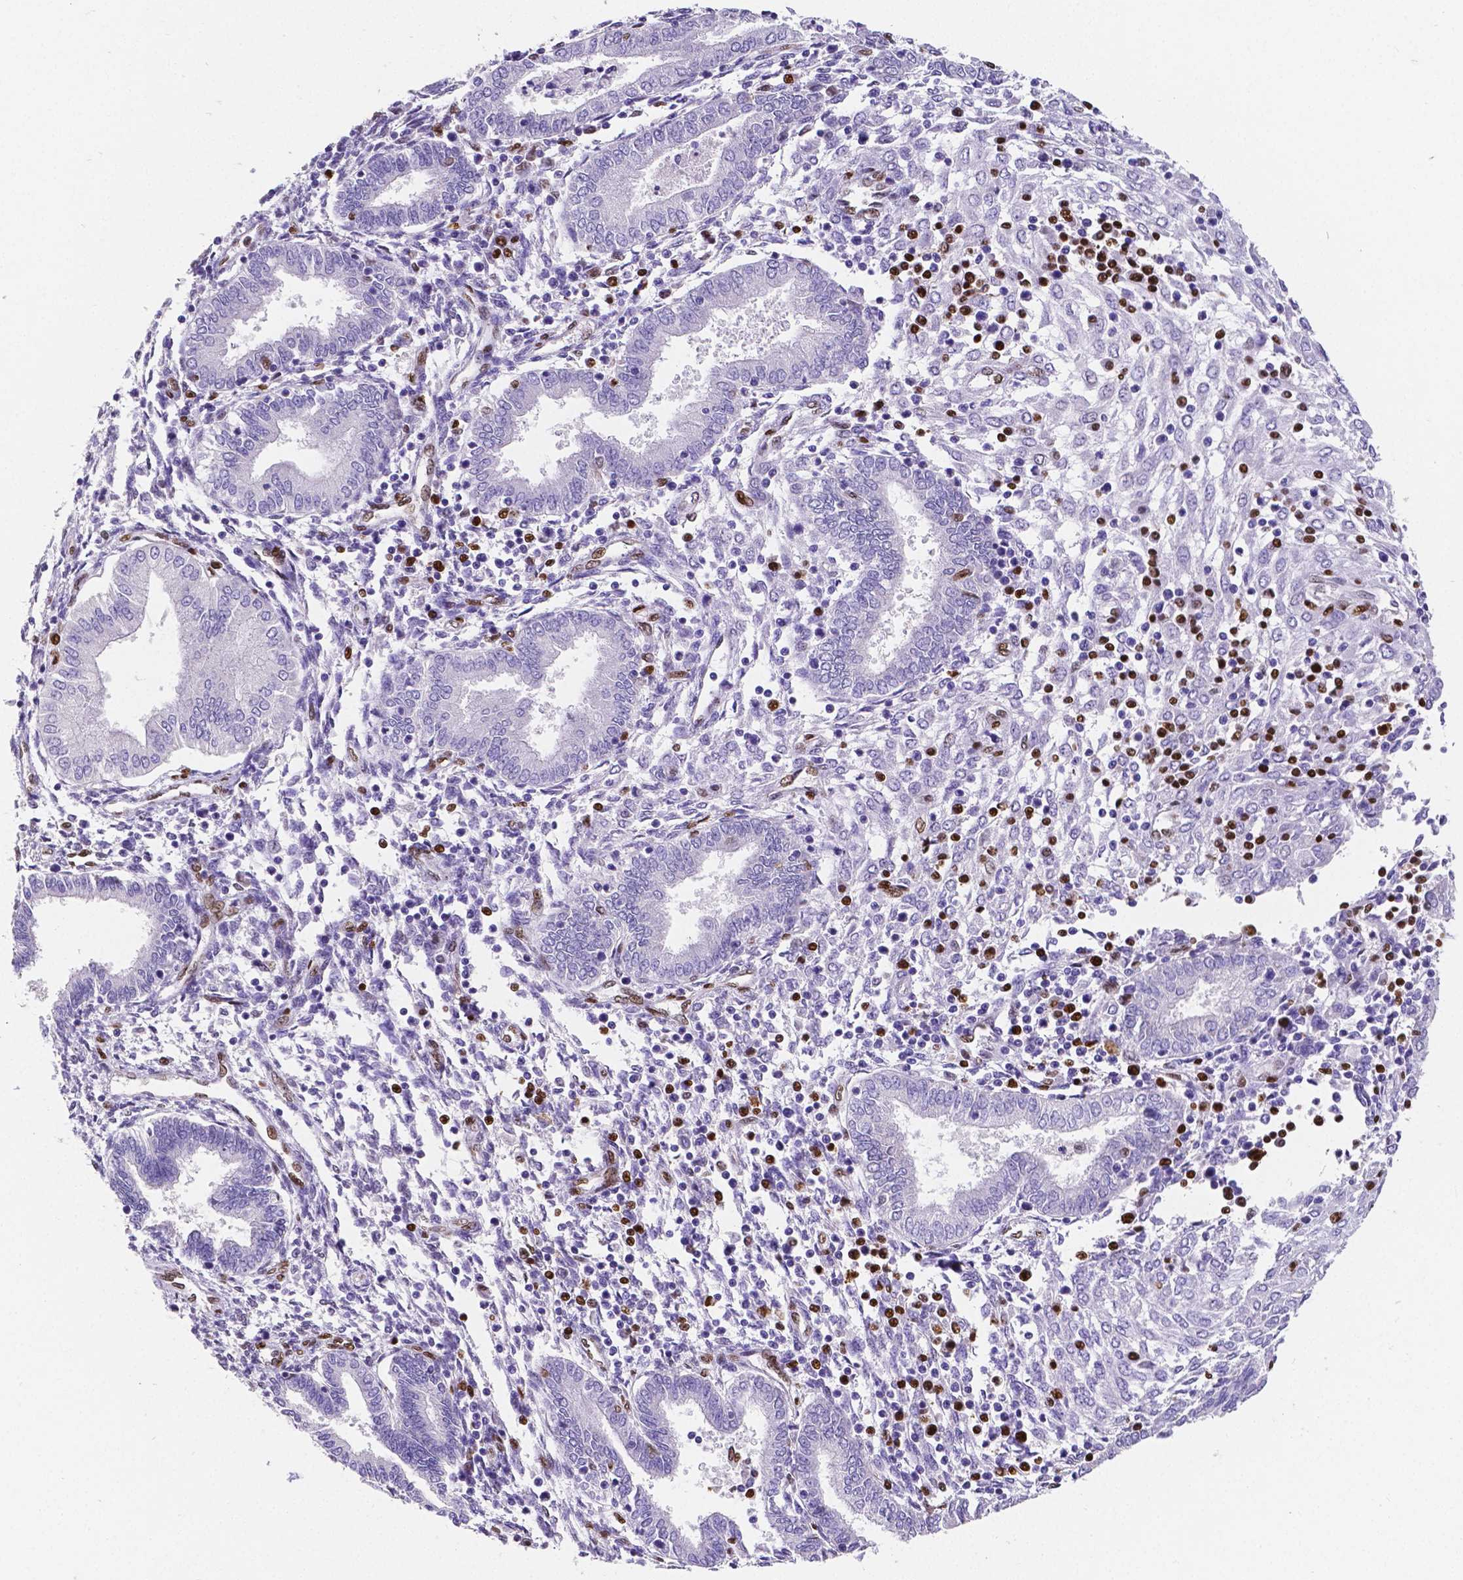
{"staining": {"intensity": "moderate", "quantity": "<25%", "location": "nuclear"}, "tissue": "endometrium", "cell_type": "Cells in endometrial stroma", "image_type": "normal", "snomed": [{"axis": "morphology", "description": "Normal tissue, NOS"}, {"axis": "topography", "description": "Endometrium"}], "caption": "IHC (DAB) staining of normal endometrium displays moderate nuclear protein expression in about <25% of cells in endometrial stroma. The staining was performed using DAB (3,3'-diaminobenzidine), with brown indicating positive protein expression. Nuclei are stained blue with hematoxylin.", "gene": "MEF2C", "patient": {"sex": "female", "age": 42}}